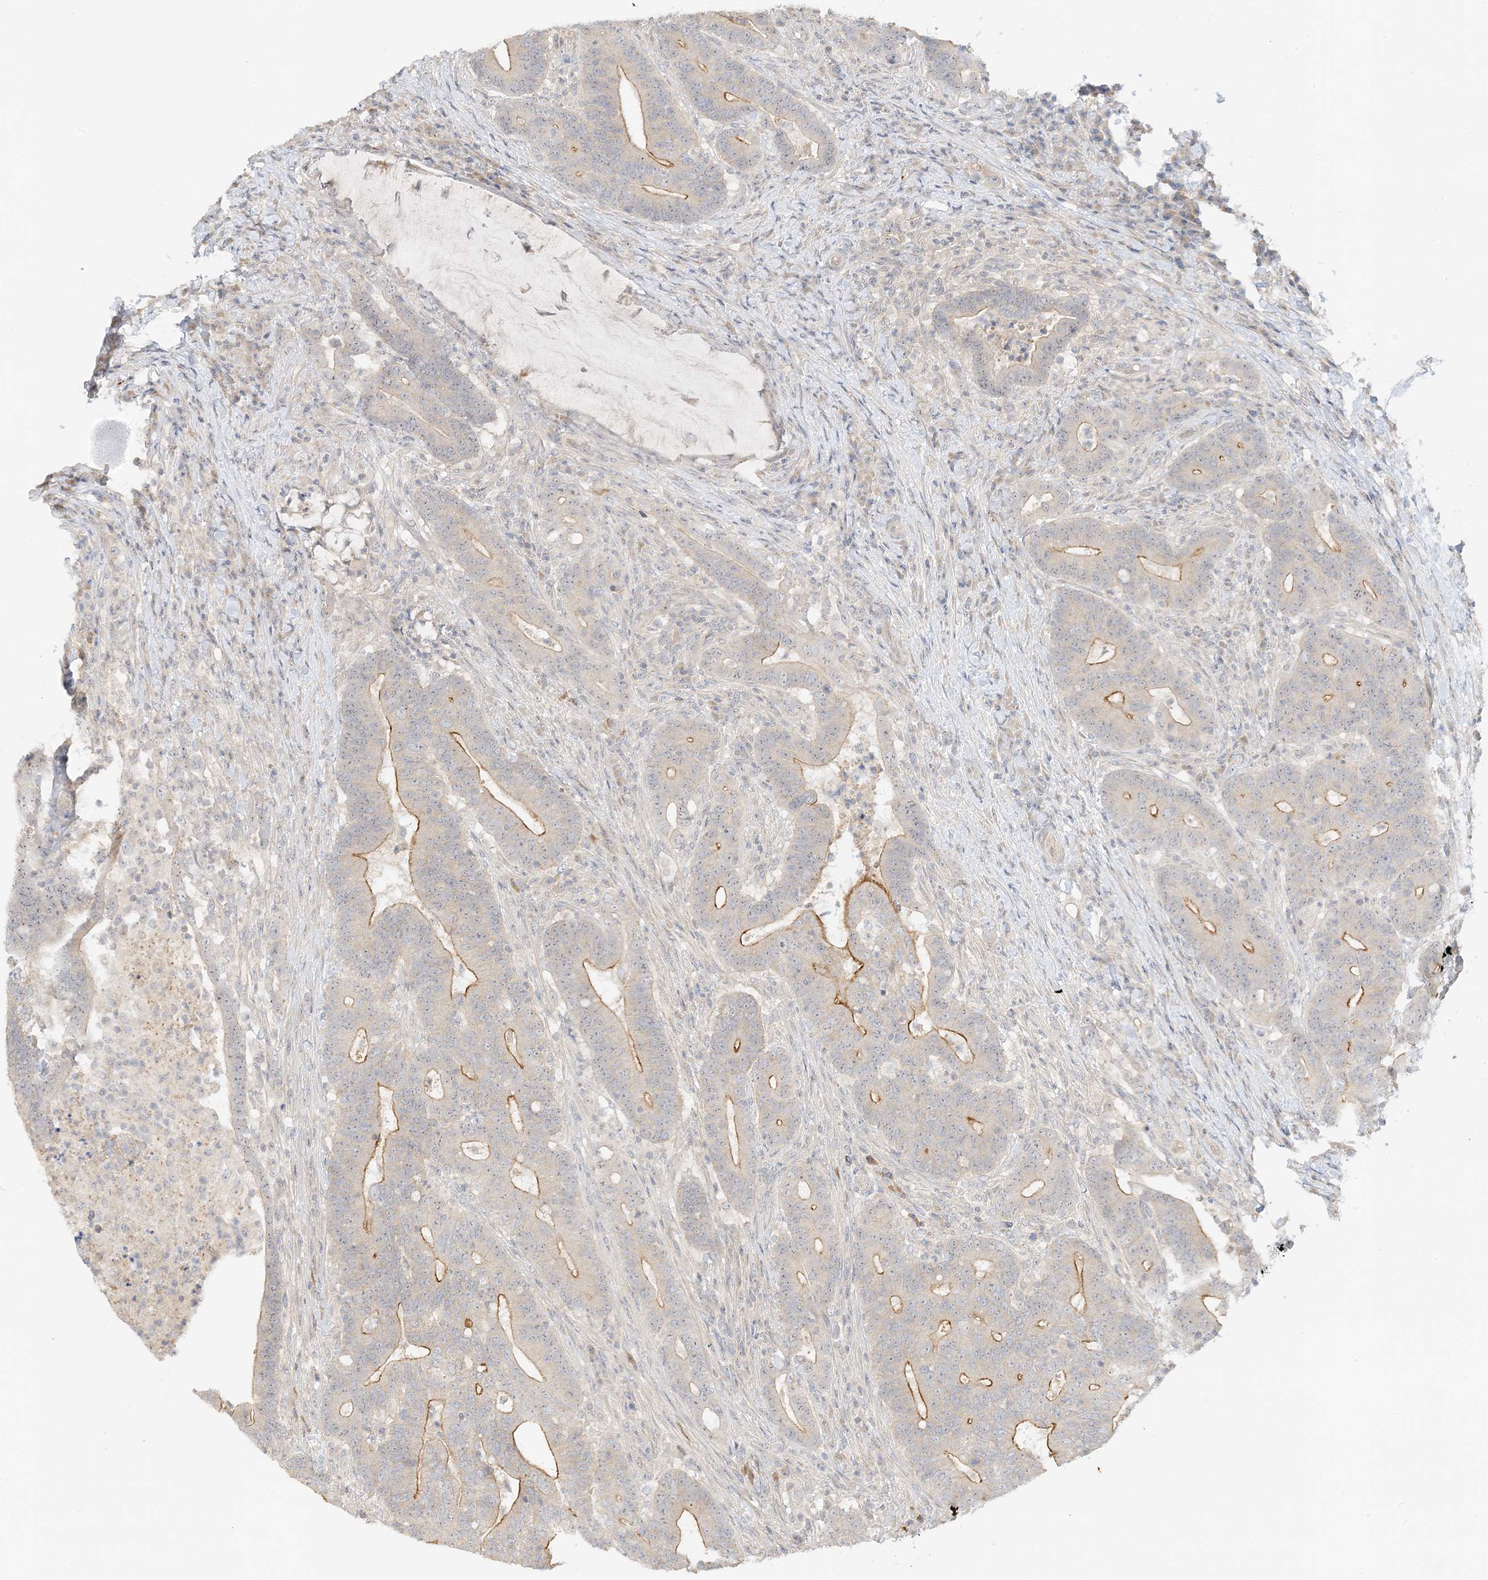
{"staining": {"intensity": "strong", "quantity": "<25%", "location": "cytoplasmic/membranous"}, "tissue": "colorectal cancer", "cell_type": "Tumor cells", "image_type": "cancer", "snomed": [{"axis": "morphology", "description": "Adenocarcinoma, NOS"}, {"axis": "topography", "description": "Colon"}], "caption": "Protein analysis of adenocarcinoma (colorectal) tissue exhibits strong cytoplasmic/membranous staining in about <25% of tumor cells.", "gene": "ETAA1", "patient": {"sex": "female", "age": 66}}